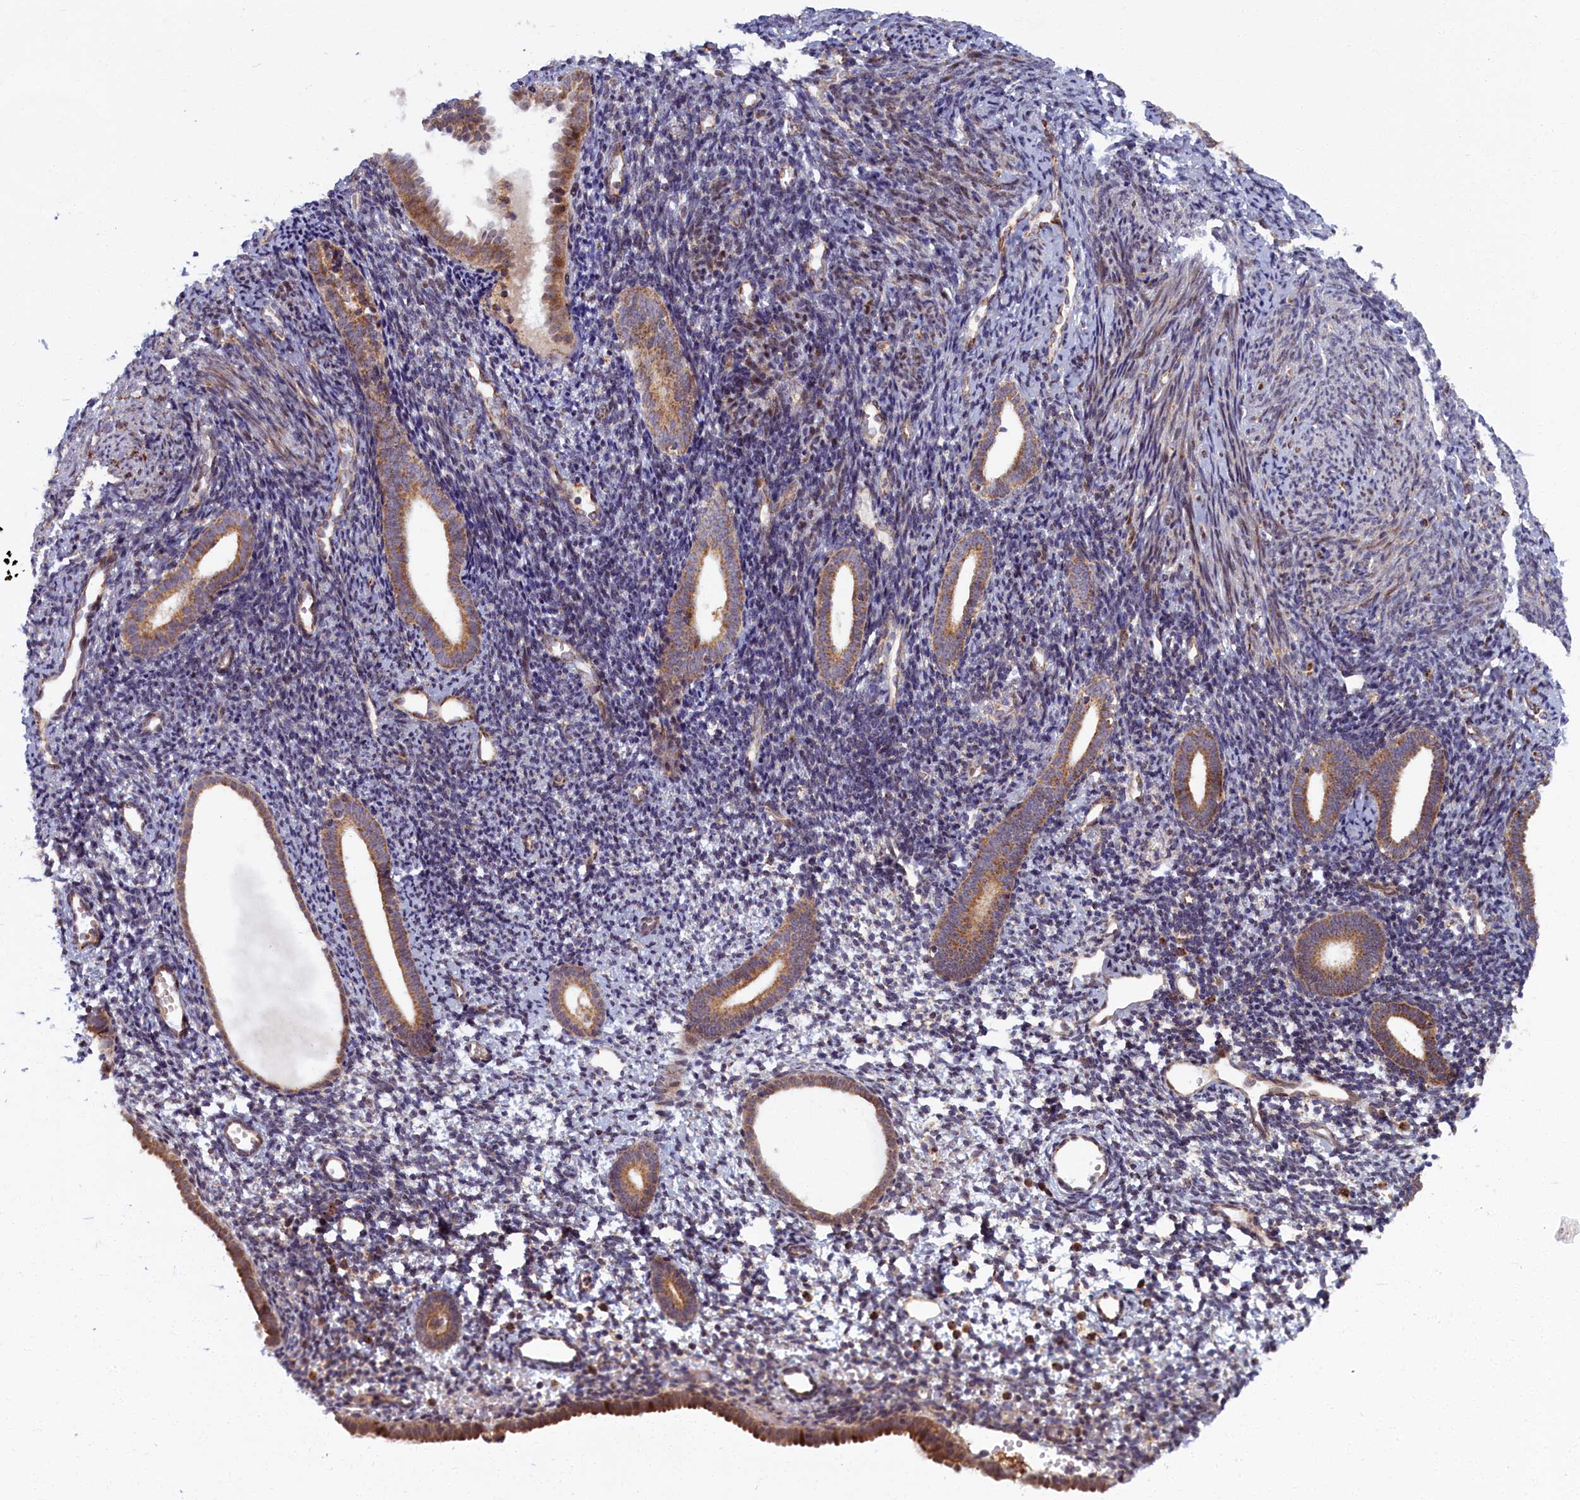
{"staining": {"intensity": "negative", "quantity": "none", "location": "none"}, "tissue": "endometrium", "cell_type": "Cells in endometrial stroma", "image_type": "normal", "snomed": [{"axis": "morphology", "description": "Normal tissue, NOS"}, {"axis": "topography", "description": "Endometrium"}], "caption": "Benign endometrium was stained to show a protein in brown. There is no significant staining in cells in endometrial stroma. Nuclei are stained in blue.", "gene": "PLA2G10", "patient": {"sex": "female", "age": 56}}